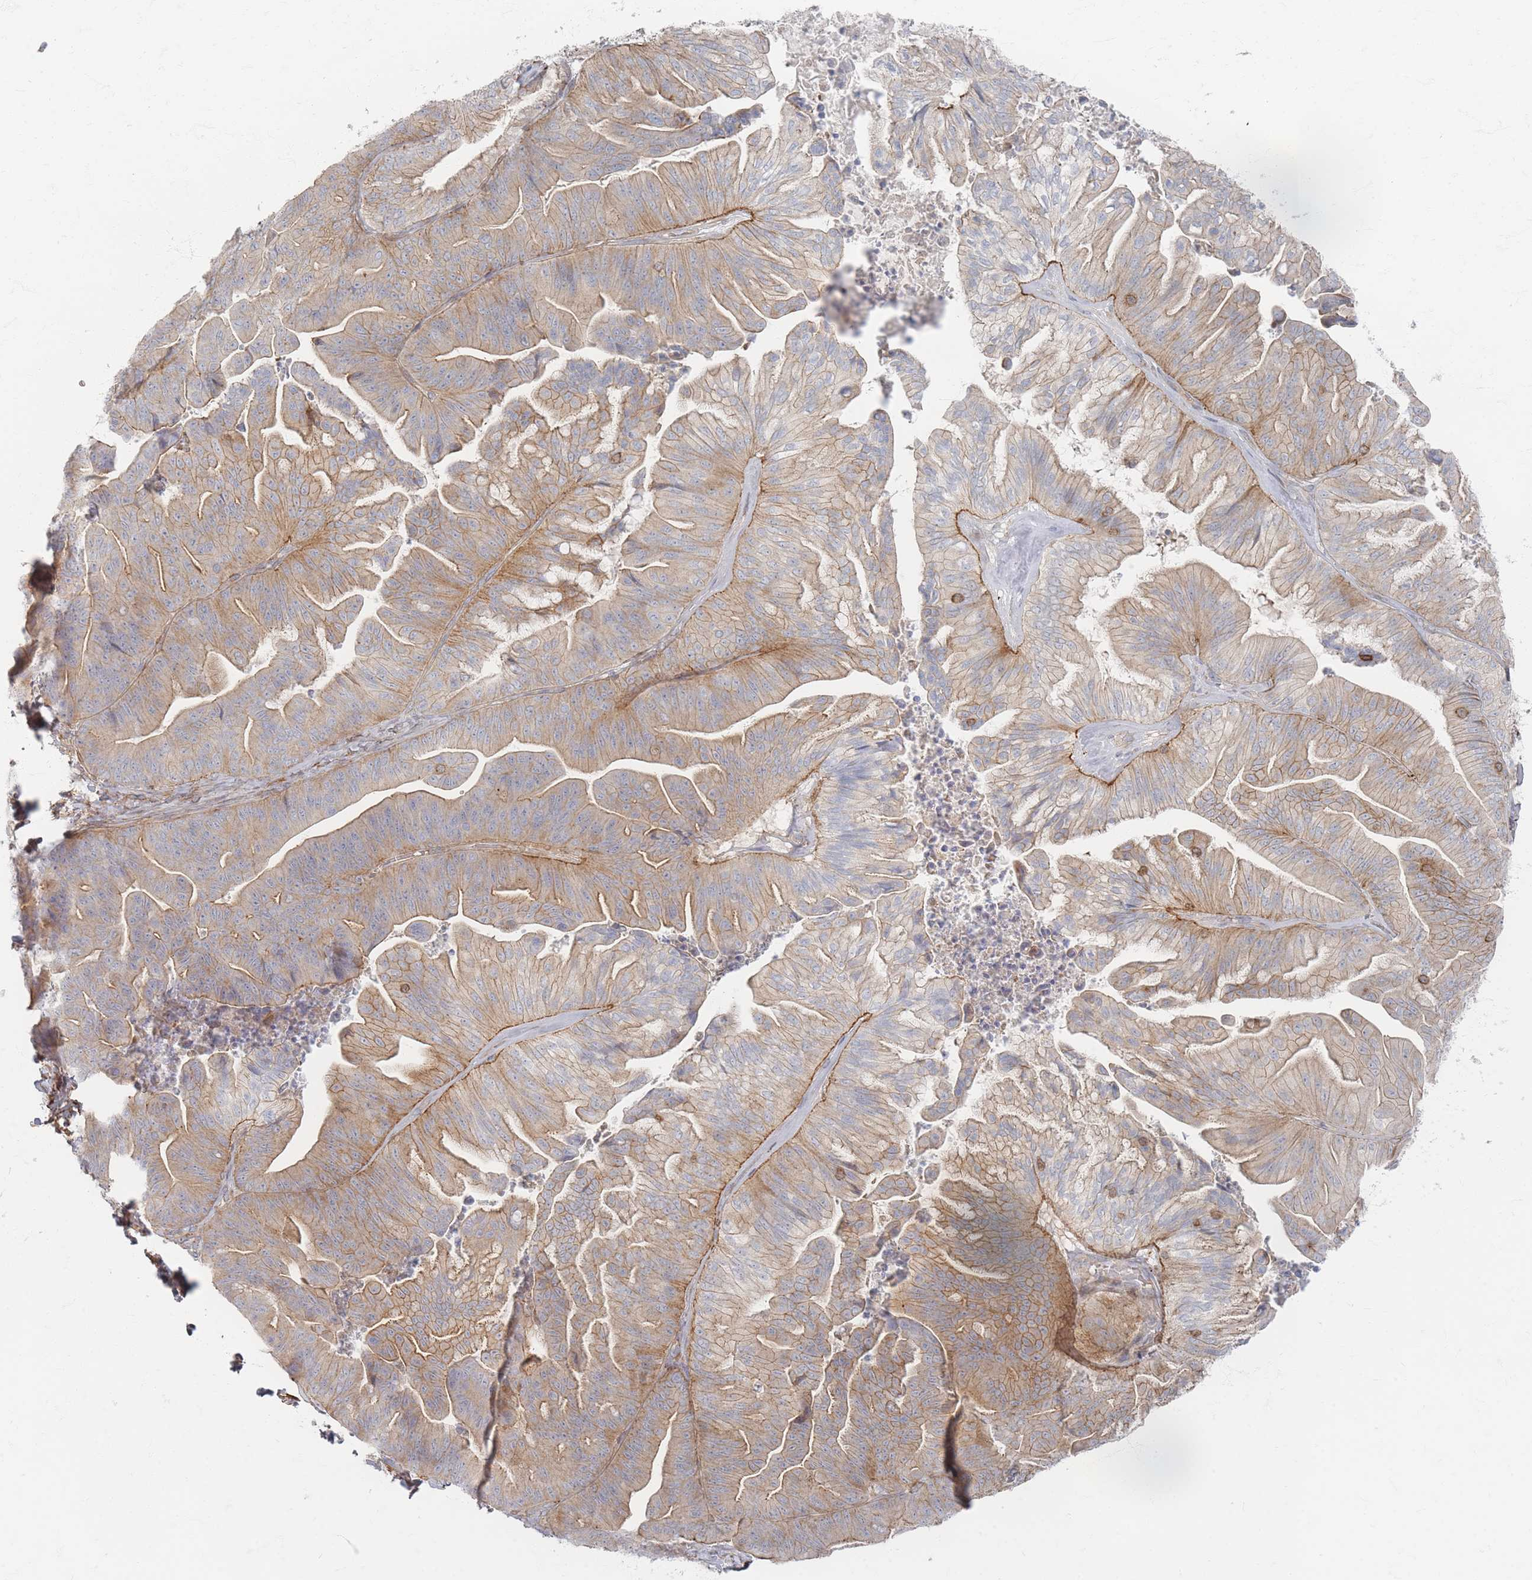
{"staining": {"intensity": "moderate", "quantity": ">75%", "location": "cytoplasmic/membranous"}, "tissue": "ovarian cancer", "cell_type": "Tumor cells", "image_type": "cancer", "snomed": [{"axis": "morphology", "description": "Cystadenocarcinoma, mucinous, NOS"}, {"axis": "topography", "description": "Ovary"}], "caption": "About >75% of tumor cells in human ovarian cancer (mucinous cystadenocarcinoma) exhibit moderate cytoplasmic/membranous protein positivity as visualized by brown immunohistochemical staining.", "gene": "ZNF852", "patient": {"sex": "female", "age": 67}}